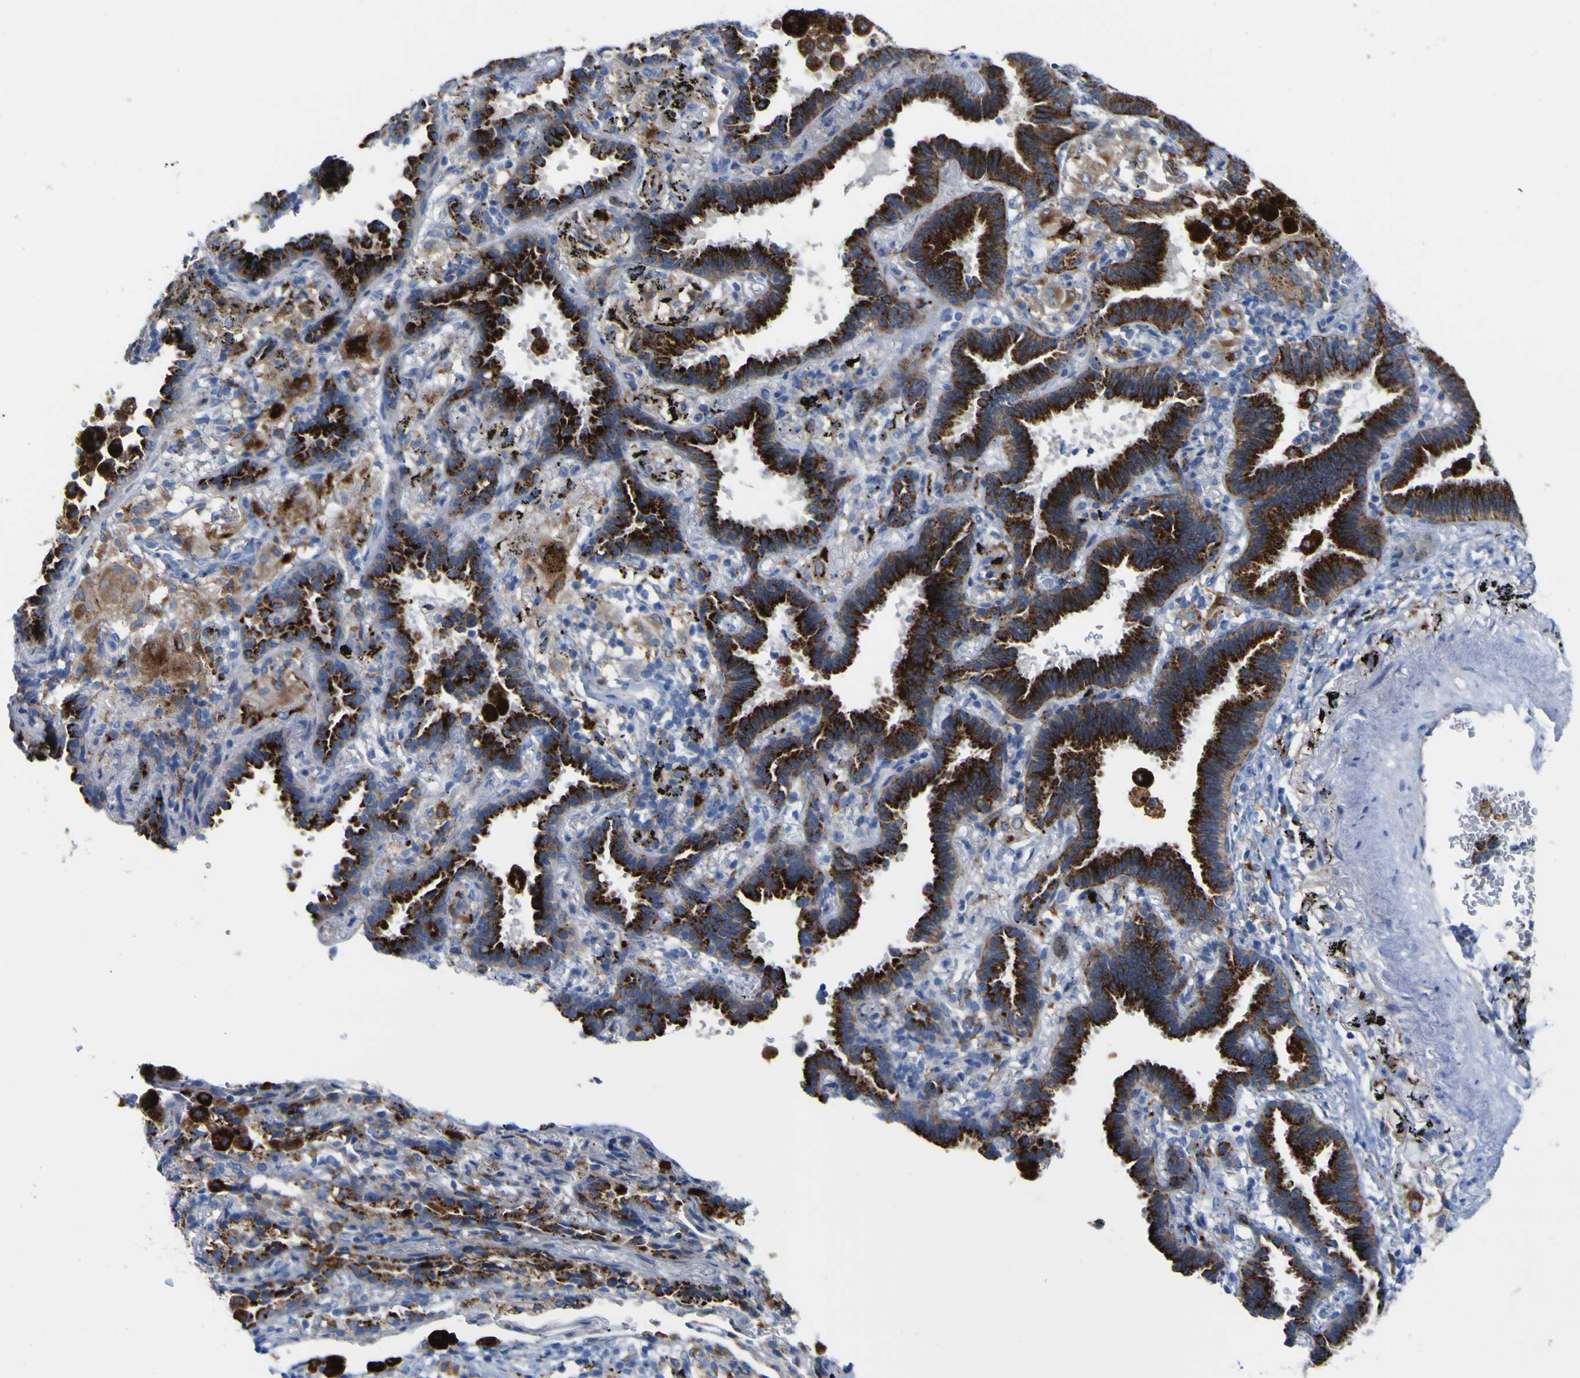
{"staining": {"intensity": "strong", "quantity": ">75%", "location": "cytoplasmic/membranous"}, "tissue": "lung cancer", "cell_type": "Tumor cells", "image_type": "cancer", "snomed": [{"axis": "morphology", "description": "Normal tissue, NOS"}, {"axis": "morphology", "description": "Adenocarcinoma, NOS"}, {"axis": "topography", "description": "Lung"}], "caption": "An image of human lung cancer (adenocarcinoma) stained for a protein shows strong cytoplasmic/membranous brown staining in tumor cells.", "gene": "PTPRF", "patient": {"sex": "male", "age": 59}}